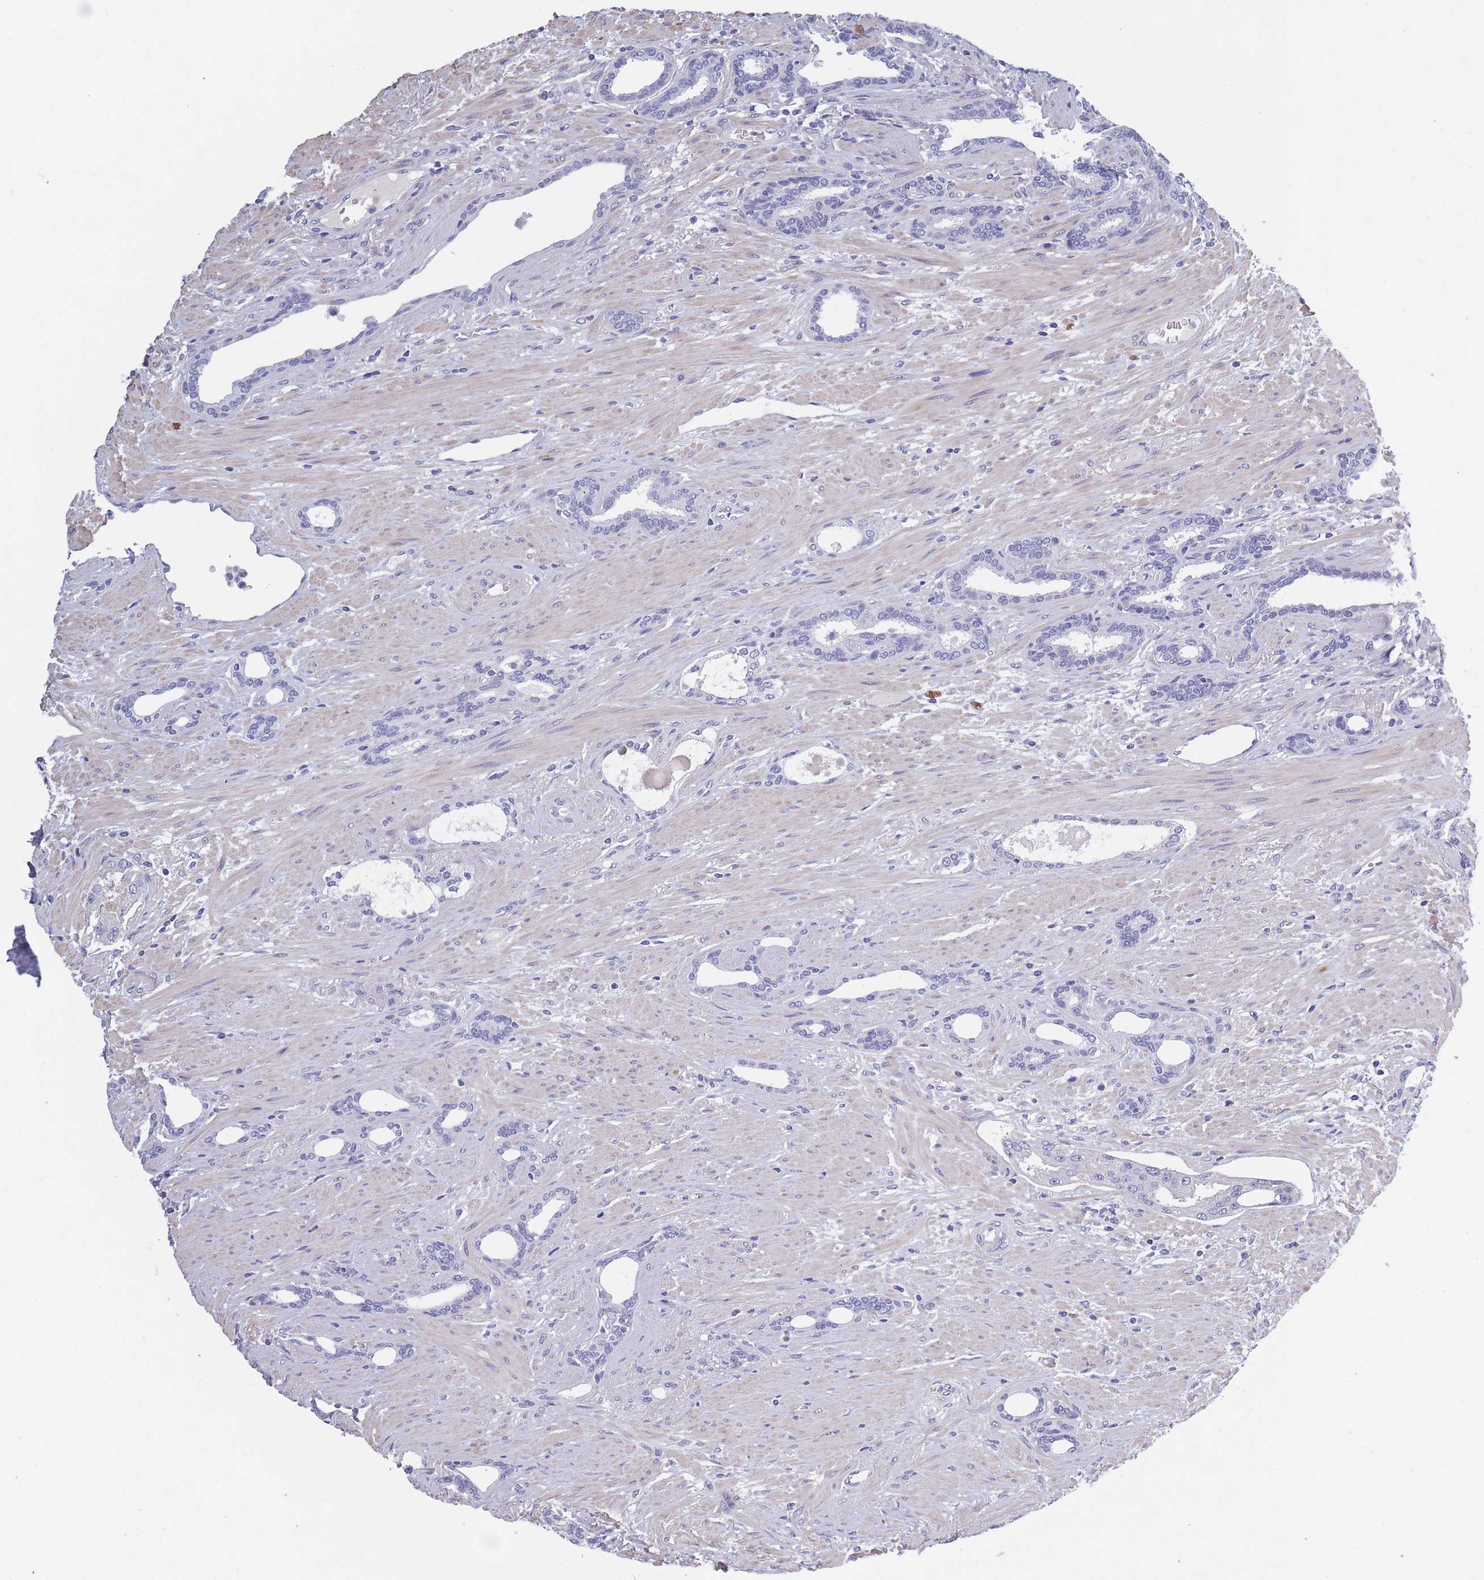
{"staining": {"intensity": "weak", "quantity": "<25%", "location": "cytoplasmic/membranous"}, "tissue": "prostate cancer", "cell_type": "Tumor cells", "image_type": "cancer", "snomed": [{"axis": "morphology", "description": "Adenocarcinoma, High grade"}, {"axis": "topography", "description": "Prostate"}], "caption": "Protein analysis of prostate high-grade adenocarcinoma reveals no significant positivity in tumor cells.", "gene": "OR4C5", "patient": {"sex": "male", "age": 69}}